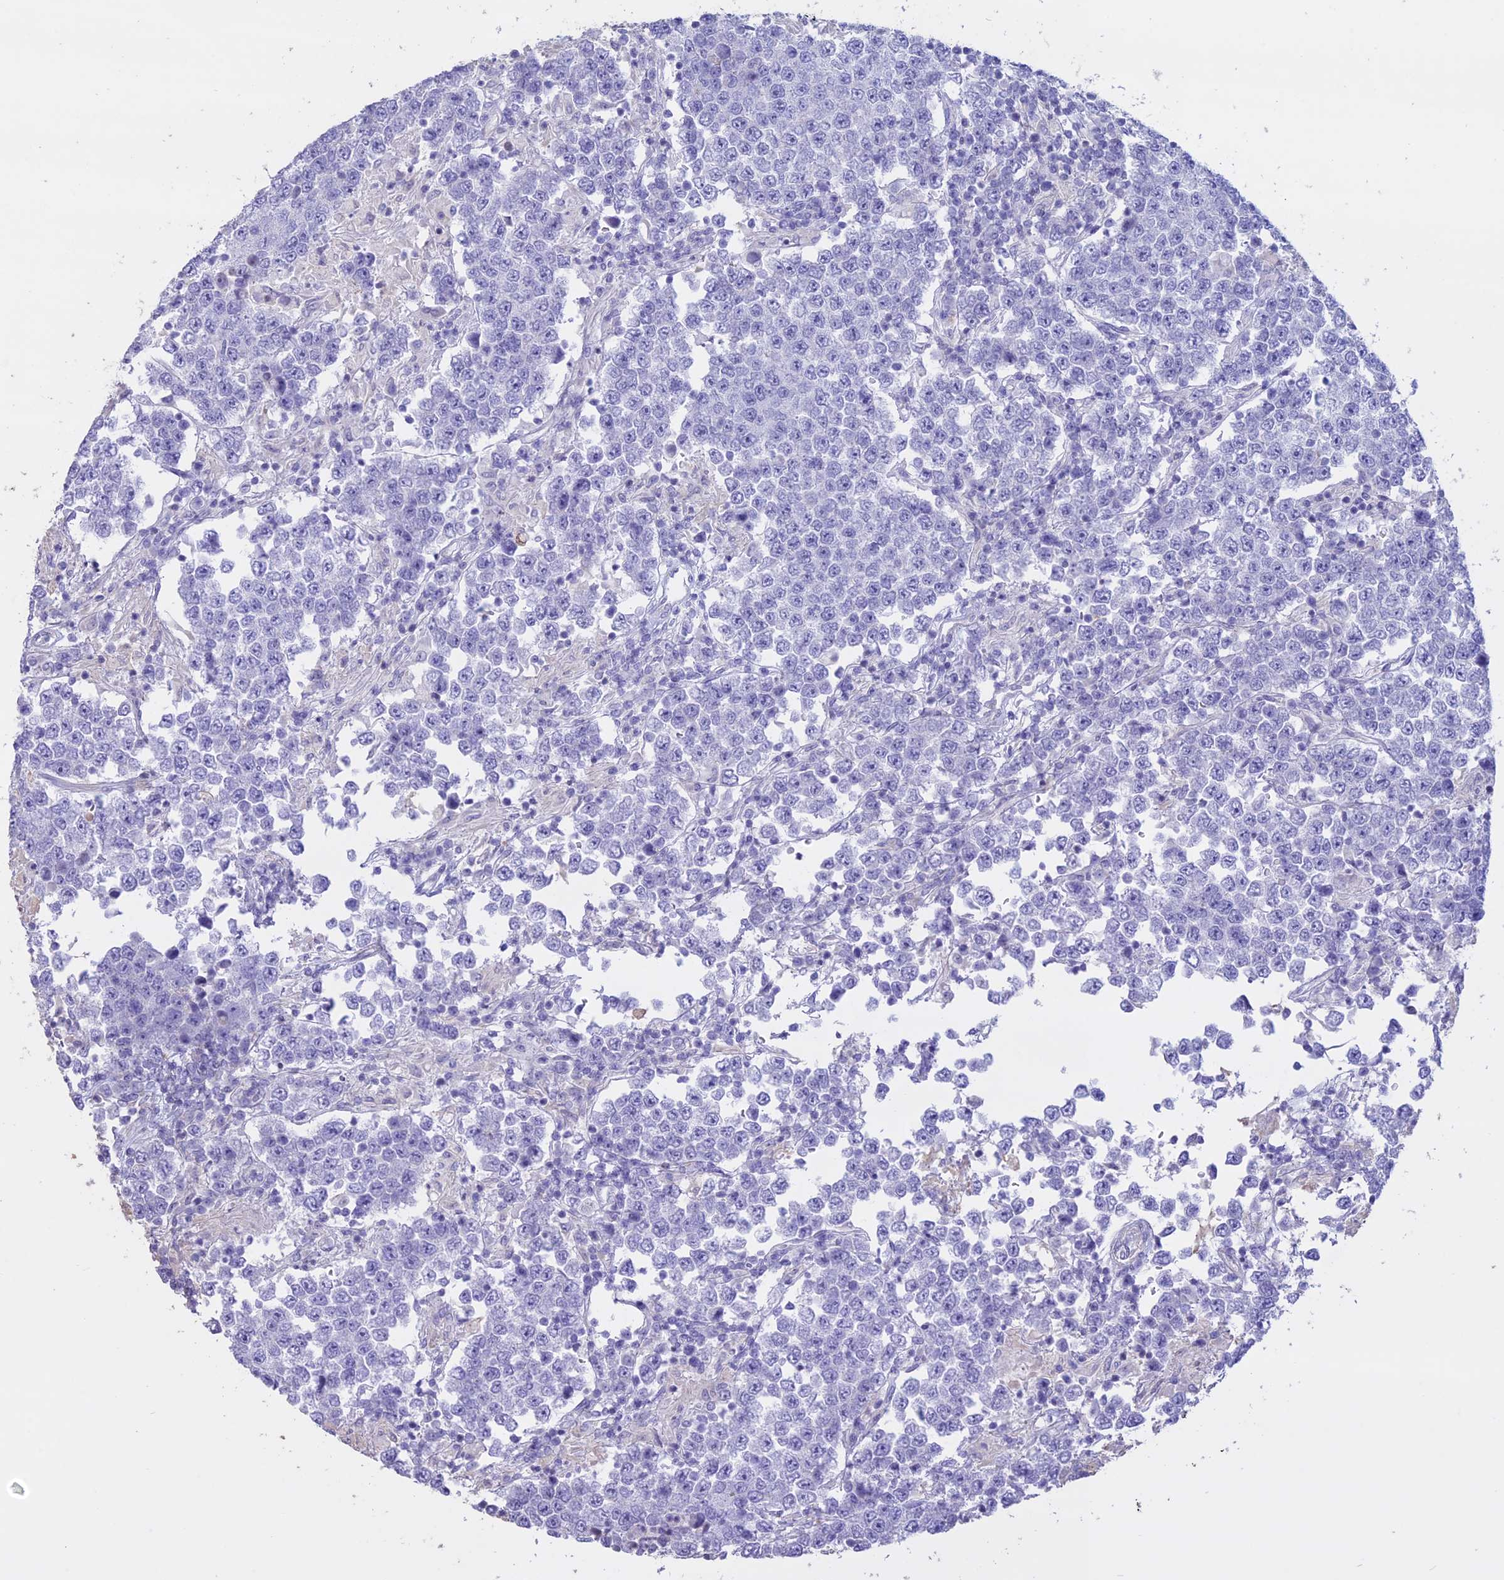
{"staining": {"intensity": "negative", "quantity": "none", "location": "none"}, "tissue": "testis cancer", "cell_type": "Tumor cells", "image_type": "cancer", "snomed": [{"axis": "morphology", "description": "Normal tissue, NOS"}, {"axis": "morphology", "description": "Urothelial carcinoma, High grade"}, {"axis": "morphology", "description": "Seminoma, NOS"}, {"axis": "morphology", "description": "Carcinoma, Embryonal, NOS"}, {"axis": "topography", "description": "Urinary bladder"}, {"axis": "topography", "description": "Testis"}], "caption": "High magnification brightfield microscopy of testis cancer stained with DAB (3,3'-diaminobenzidine) (brown) and counterstained with hematoxylin (blue): tumor cells show no significant staining.", "gene": "CCDC148", "patient": {"sex": "male", "age": 41}}